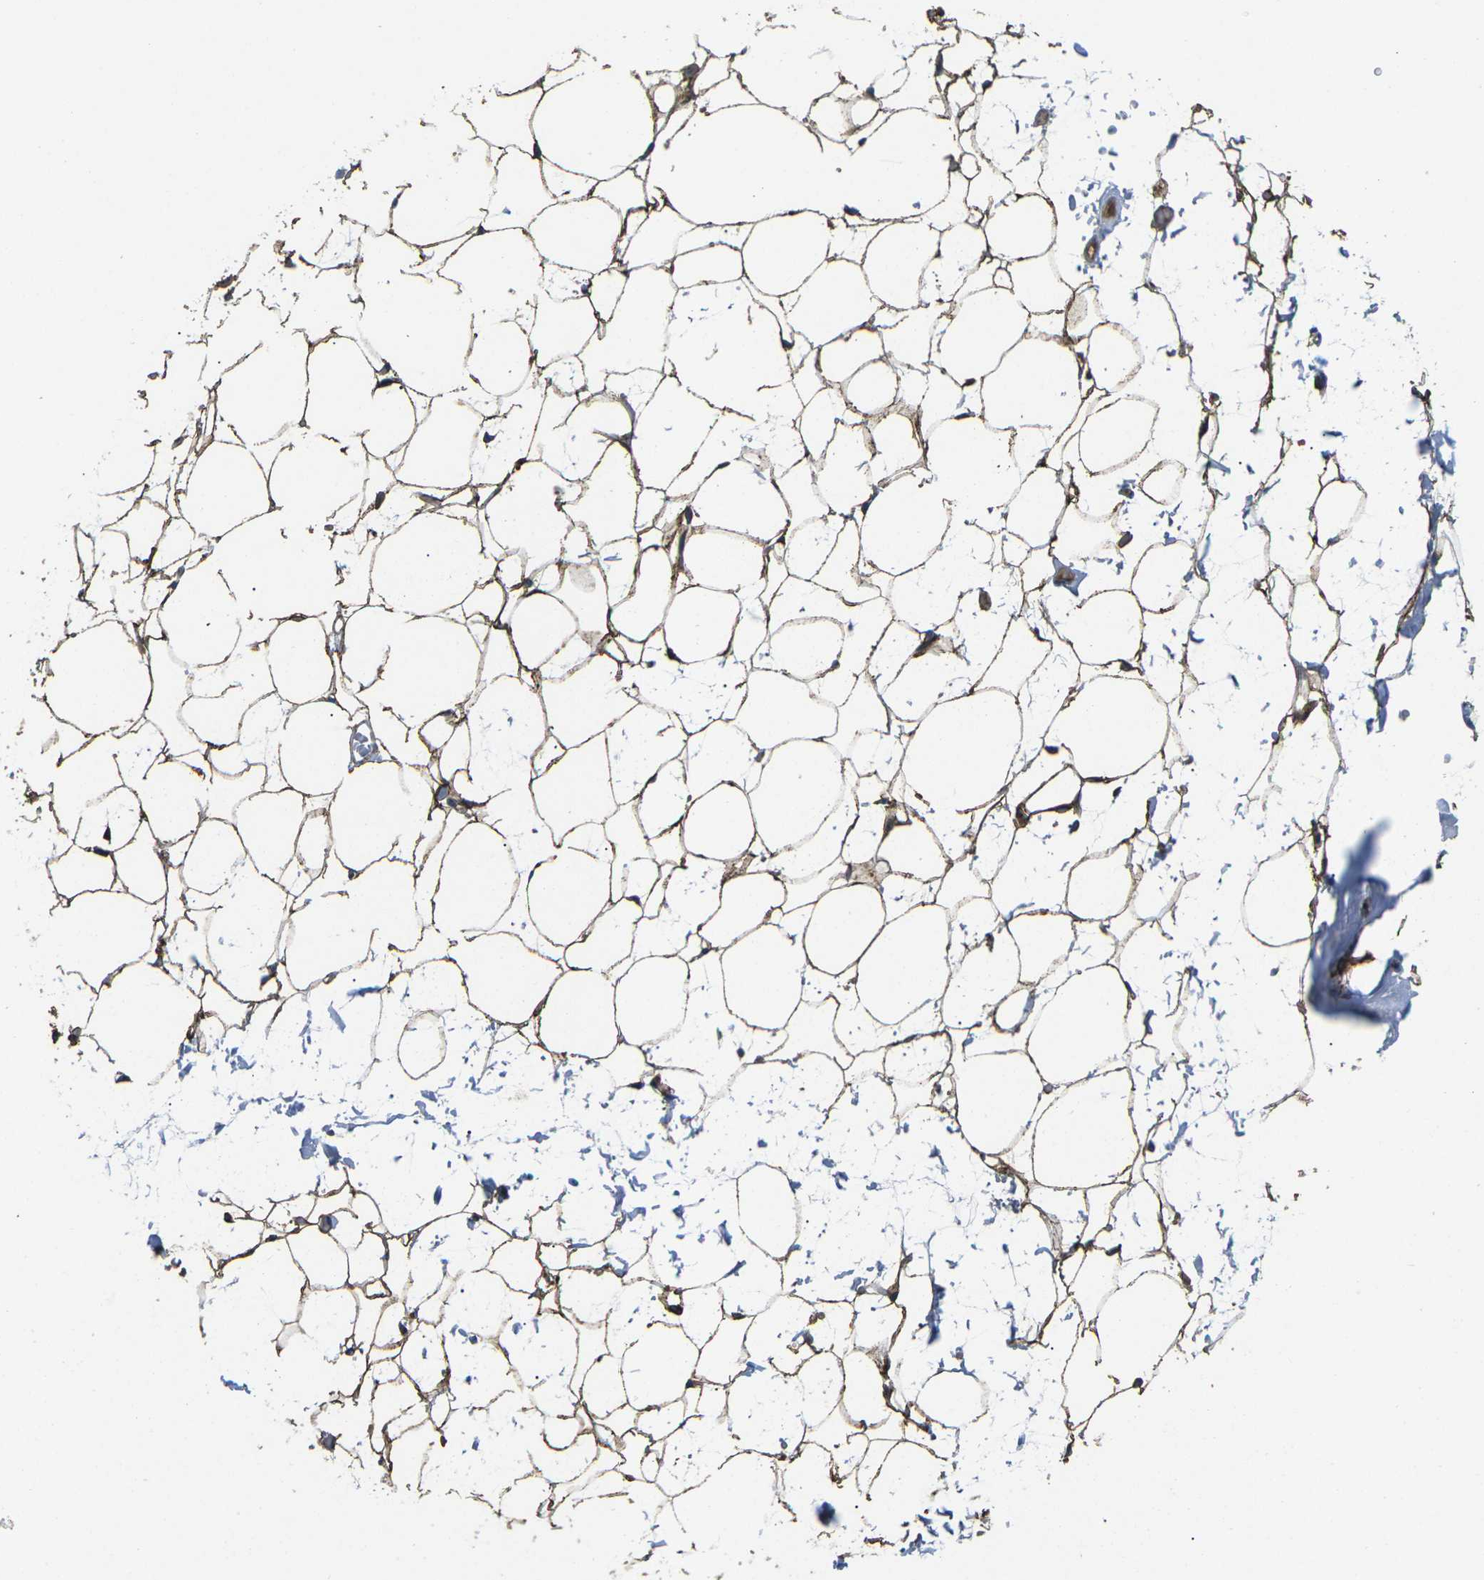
{"staining": {"intensity": "strong", "quantity": "25%-75%", "location": "cytoplasmic/membranous"}, "tissue": "adipose tissue", "cell_type": "Adipocytes", "image_type": "normal", "snomed": [{"axis": "morphology", "description": "Normal tissue, NOS"}, {"axis": "topography", "description": "Breast"}, {"axis": "topography", "description": "Soft tissue"}], "caption": "Immunohistochemical staining of benign human adipose tissue demonstrates high levels of strong cytoplasmic/membranous positivity in approximately 25%-75% of adipocytes.", "gene": "PDZD8", "patient": {"sex": "female", "age": 75}}